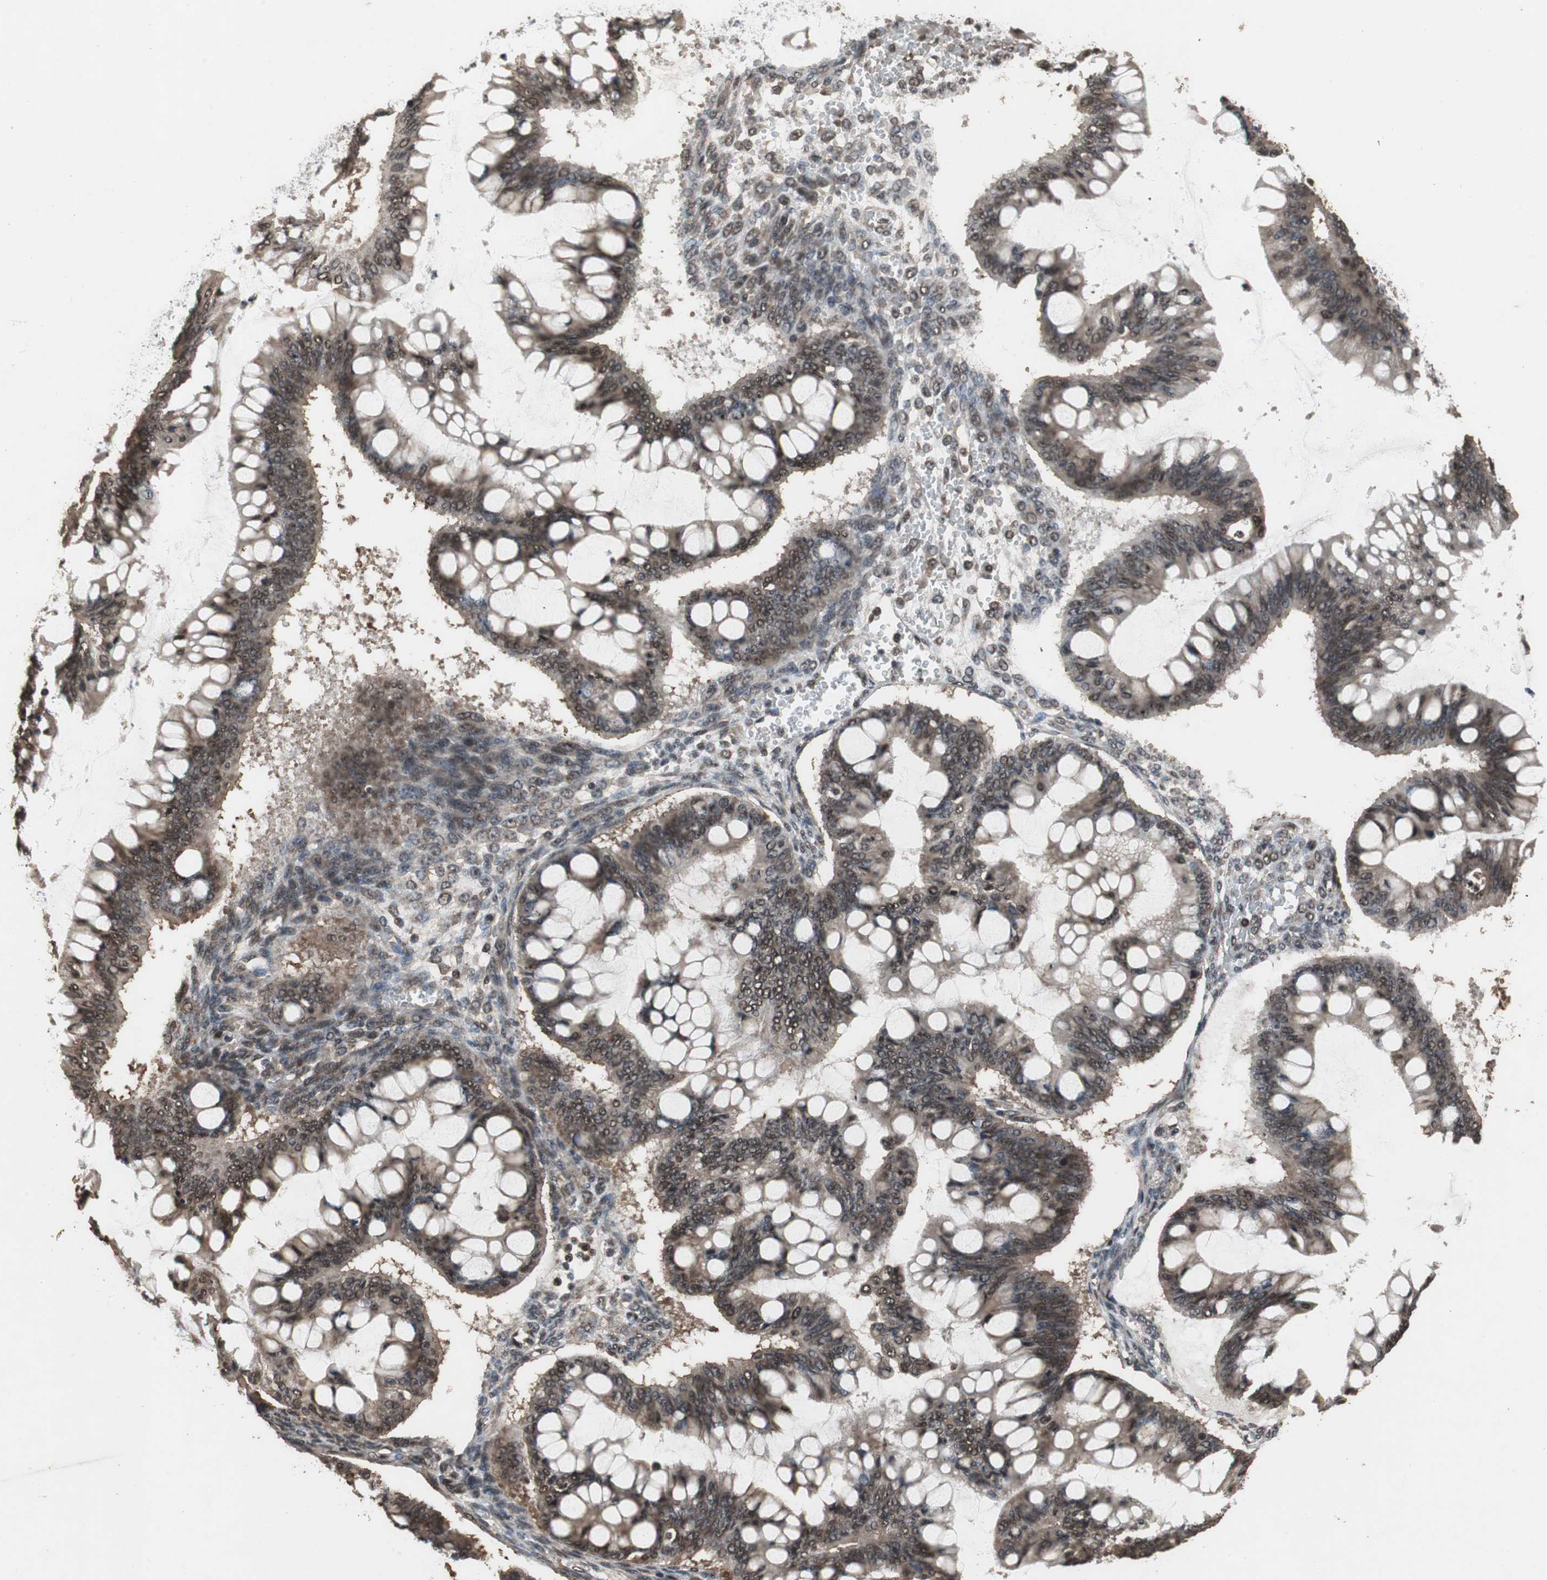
{"staining": {"intensity": "moderate", "quantity": ">75%", "location": "cytoplasmic/membranous,nuclear"}, "tissue": "ovarian cancer", "cell_type": "Tumor cells", "image_type": "cancer", "snomed": [{"axis": "morphology", "description": "Cystadenocarcinoma, mucinous, NOS"}, {"axis": "topography", "description": "Ovary"}], "caption": "IHC photomicrograph of neoplastic tissue: ovarian cancer stained using immunohistochemistry (IHC) exhibits medium levels of moderate protein expression localized specifically in the cytoplasmic/membranous and nuclear of tumor cells, appearing as a cytoplasmic/membranous and nuclear brown color.", "gene": "ZNF18", "patient": {"sex": "female", "age": 73}}